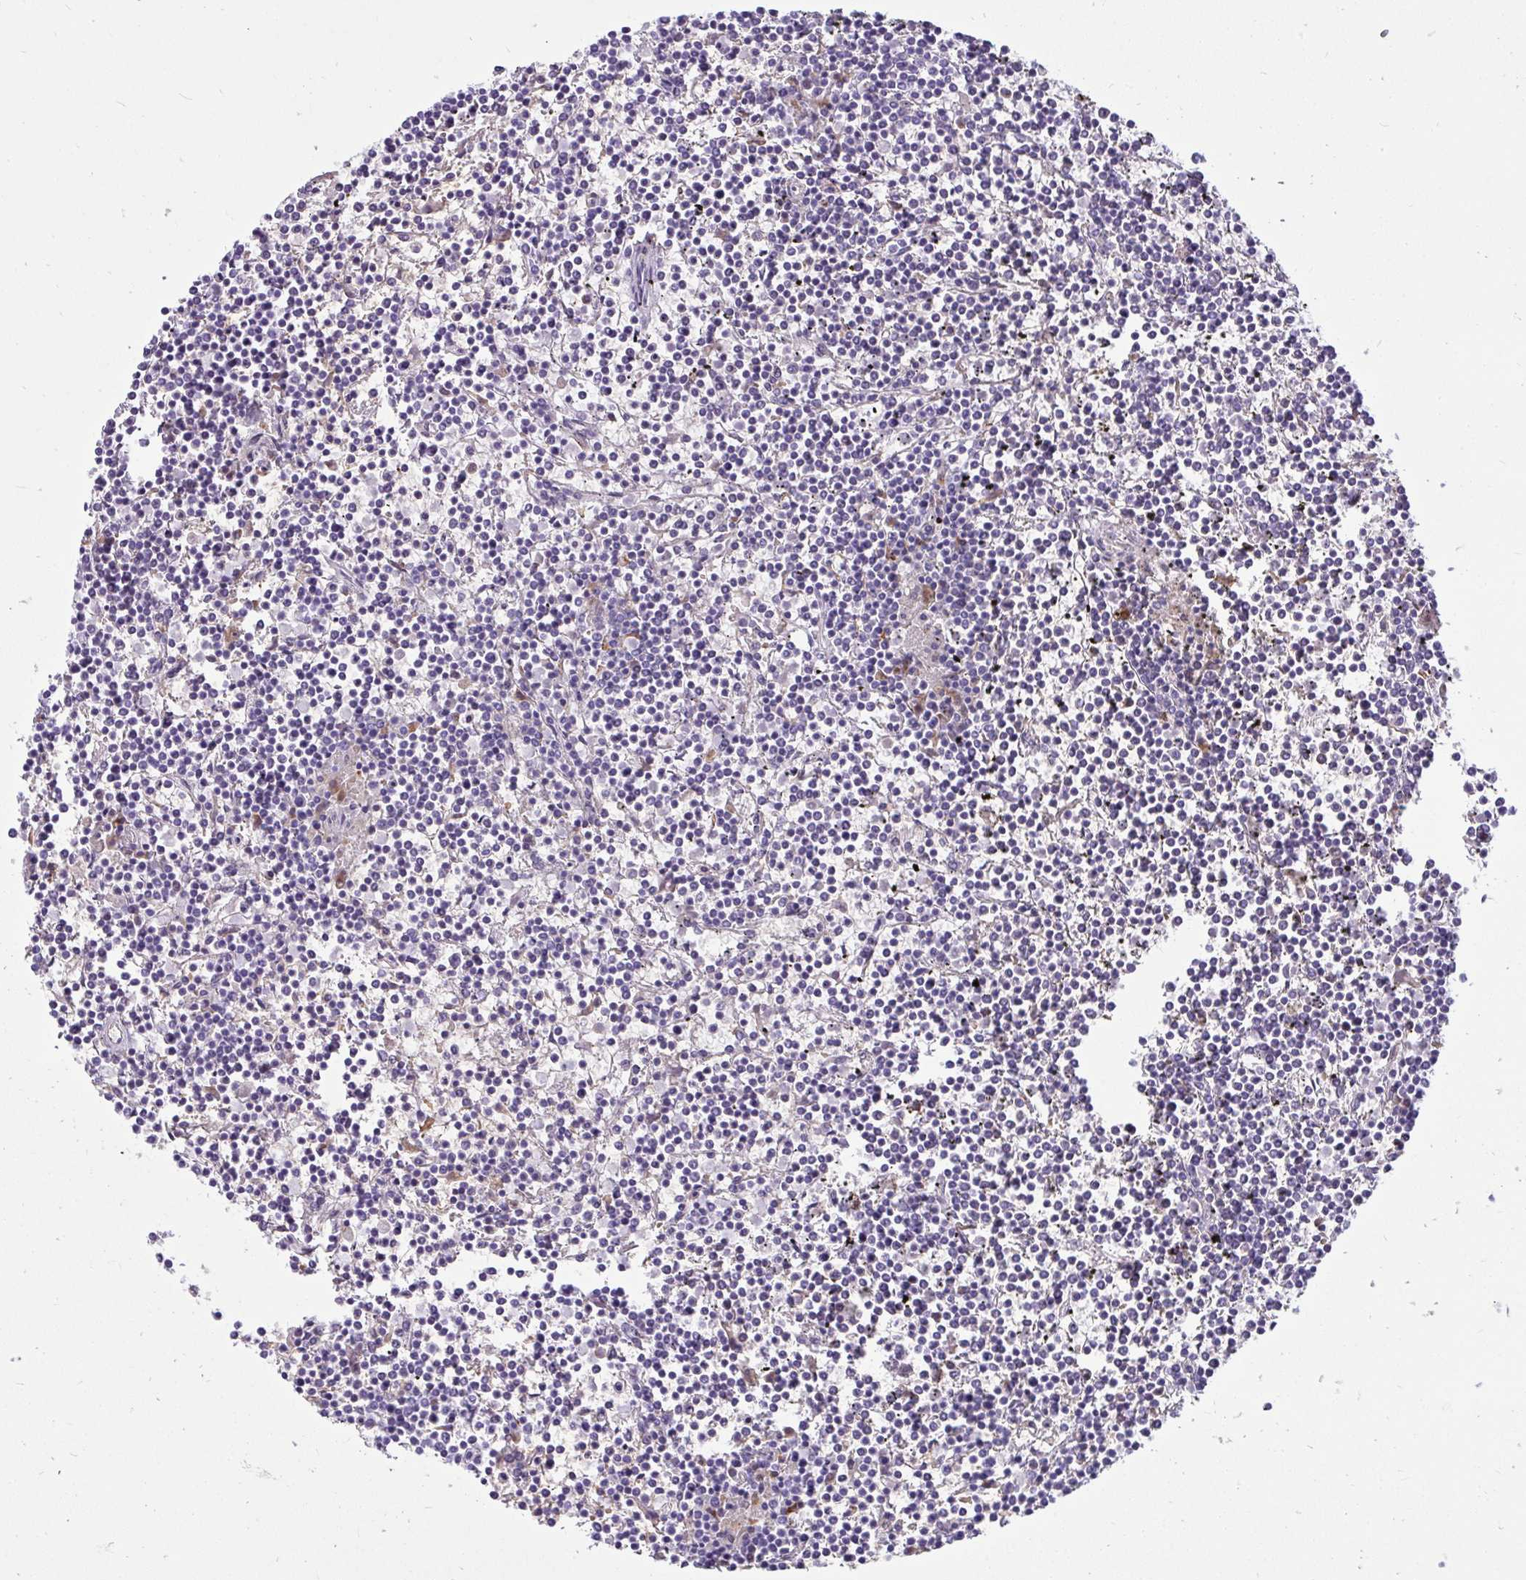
{"staining": {"intensity": "negative", "quantity": "none", "location": "none"}, "tissue": "lymphoma", "cell_type": "Tumor cells", "image_type": "cancer", "snomed": [{"axis": "morphology", "description": "Malignant lymphoma, non-Hodgkin's type, Low grade"}, {"axis": "topography", "description": "Spleen"}], "caption": "IHC of human low-grade malignant lymphoma, non-Hodgkin's type shows no positivity in tumor cells. (Immunohistochemistry (ihc), brightfield microscopy, high magnification).", "gene": "CTSZ", "patient": {"sex": "female", "age": 19}}